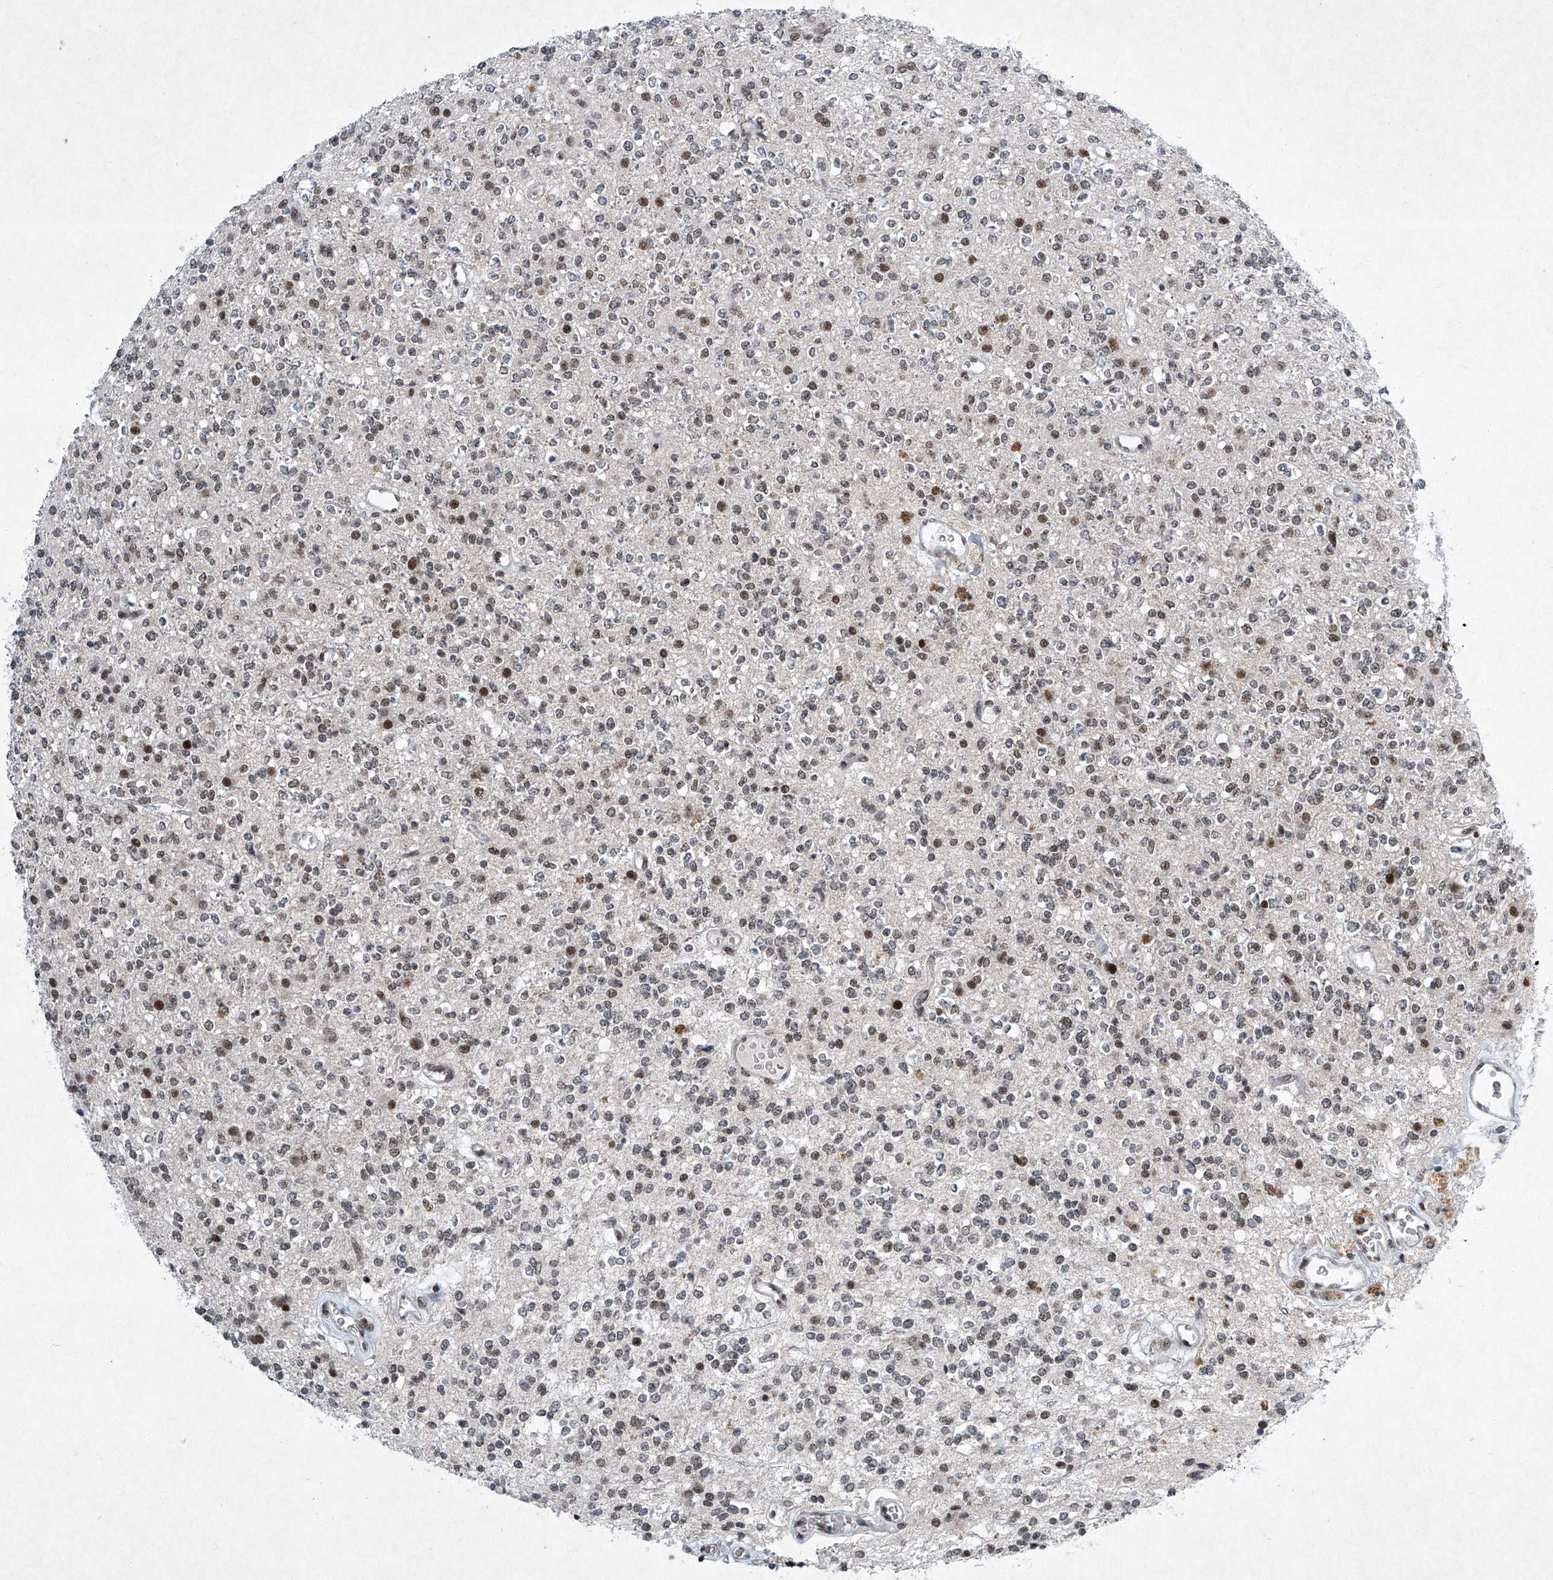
{"staining": {"intensity": "moderate", "quantity": "<25%", "location": "nuclear"}, "tissue": "glioma", "cell_type": "Tumor cells", "image_type": "cancer", "snomed": [{"axis": "morphology", "description": "Glioma, malignant, High grade"}, {"axis": "topography", "description": "Brain"}], "caption": "Immunohistochemistry (IHC) (DAB (3,3'-diaminobenzidine)) staining of human high-grade glioma (malignant) shows moderate nuclear protein staining in approximately <25% of tumor cells. (DAB = brown stain, brightfield microscopy at high magnification).", "gene": "TFDP1", "patient": {"sex": "male", "age": 34}}